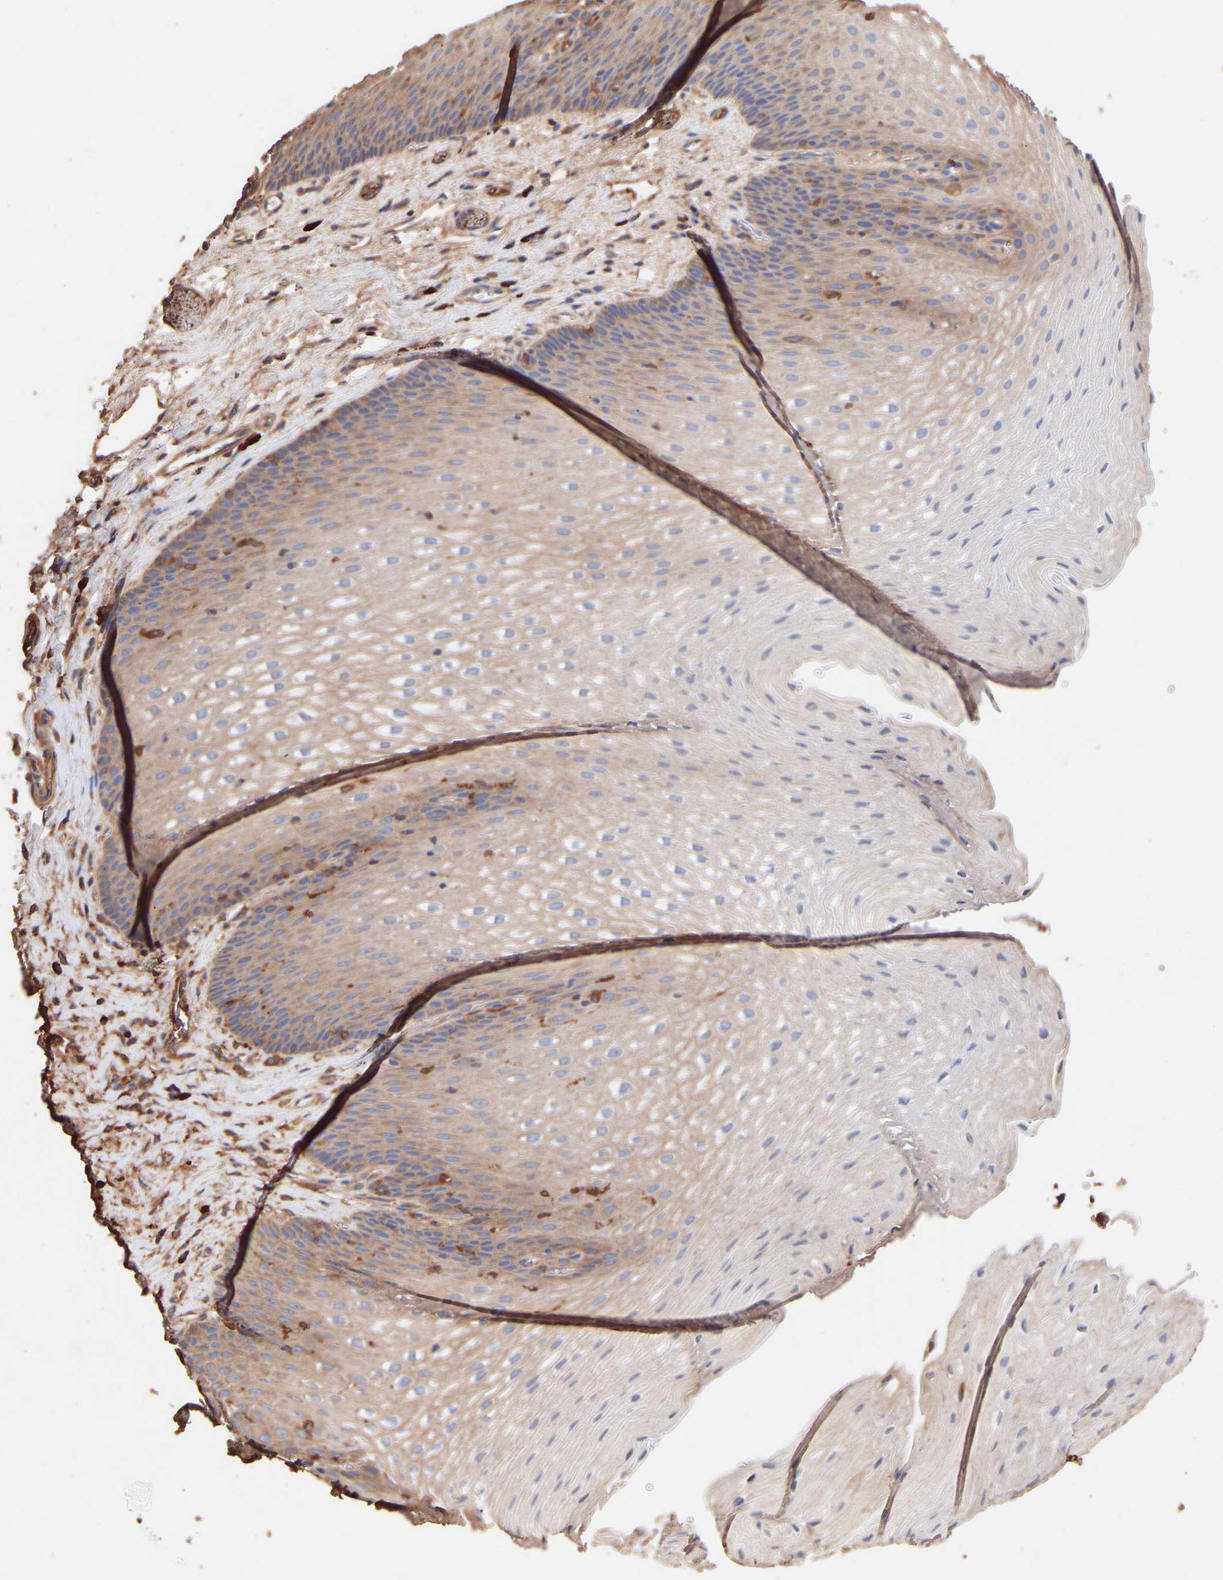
{"staining": {"intensity": "moderate", "quantity": "25%-75%", "location": "cytoplasmic/membranous"}, "tissue": "esophagus", "cell_type": "Squamous epithelial cells", "image_type": "normal", "snomed": [{"axis": "morphology", "description": "Normal tissue, NOS"}, {"axis": "topography", "description": "Esophagus"}], "caption": "Immunohistochemistry of benign human esophagus displays medium levels of moderate cytoplasmic/membranous expression in approximately 25%-75% of squamous epithelial cells.", "gene": "TMEM268", "patient": {"sex": "male", "age": 48}}